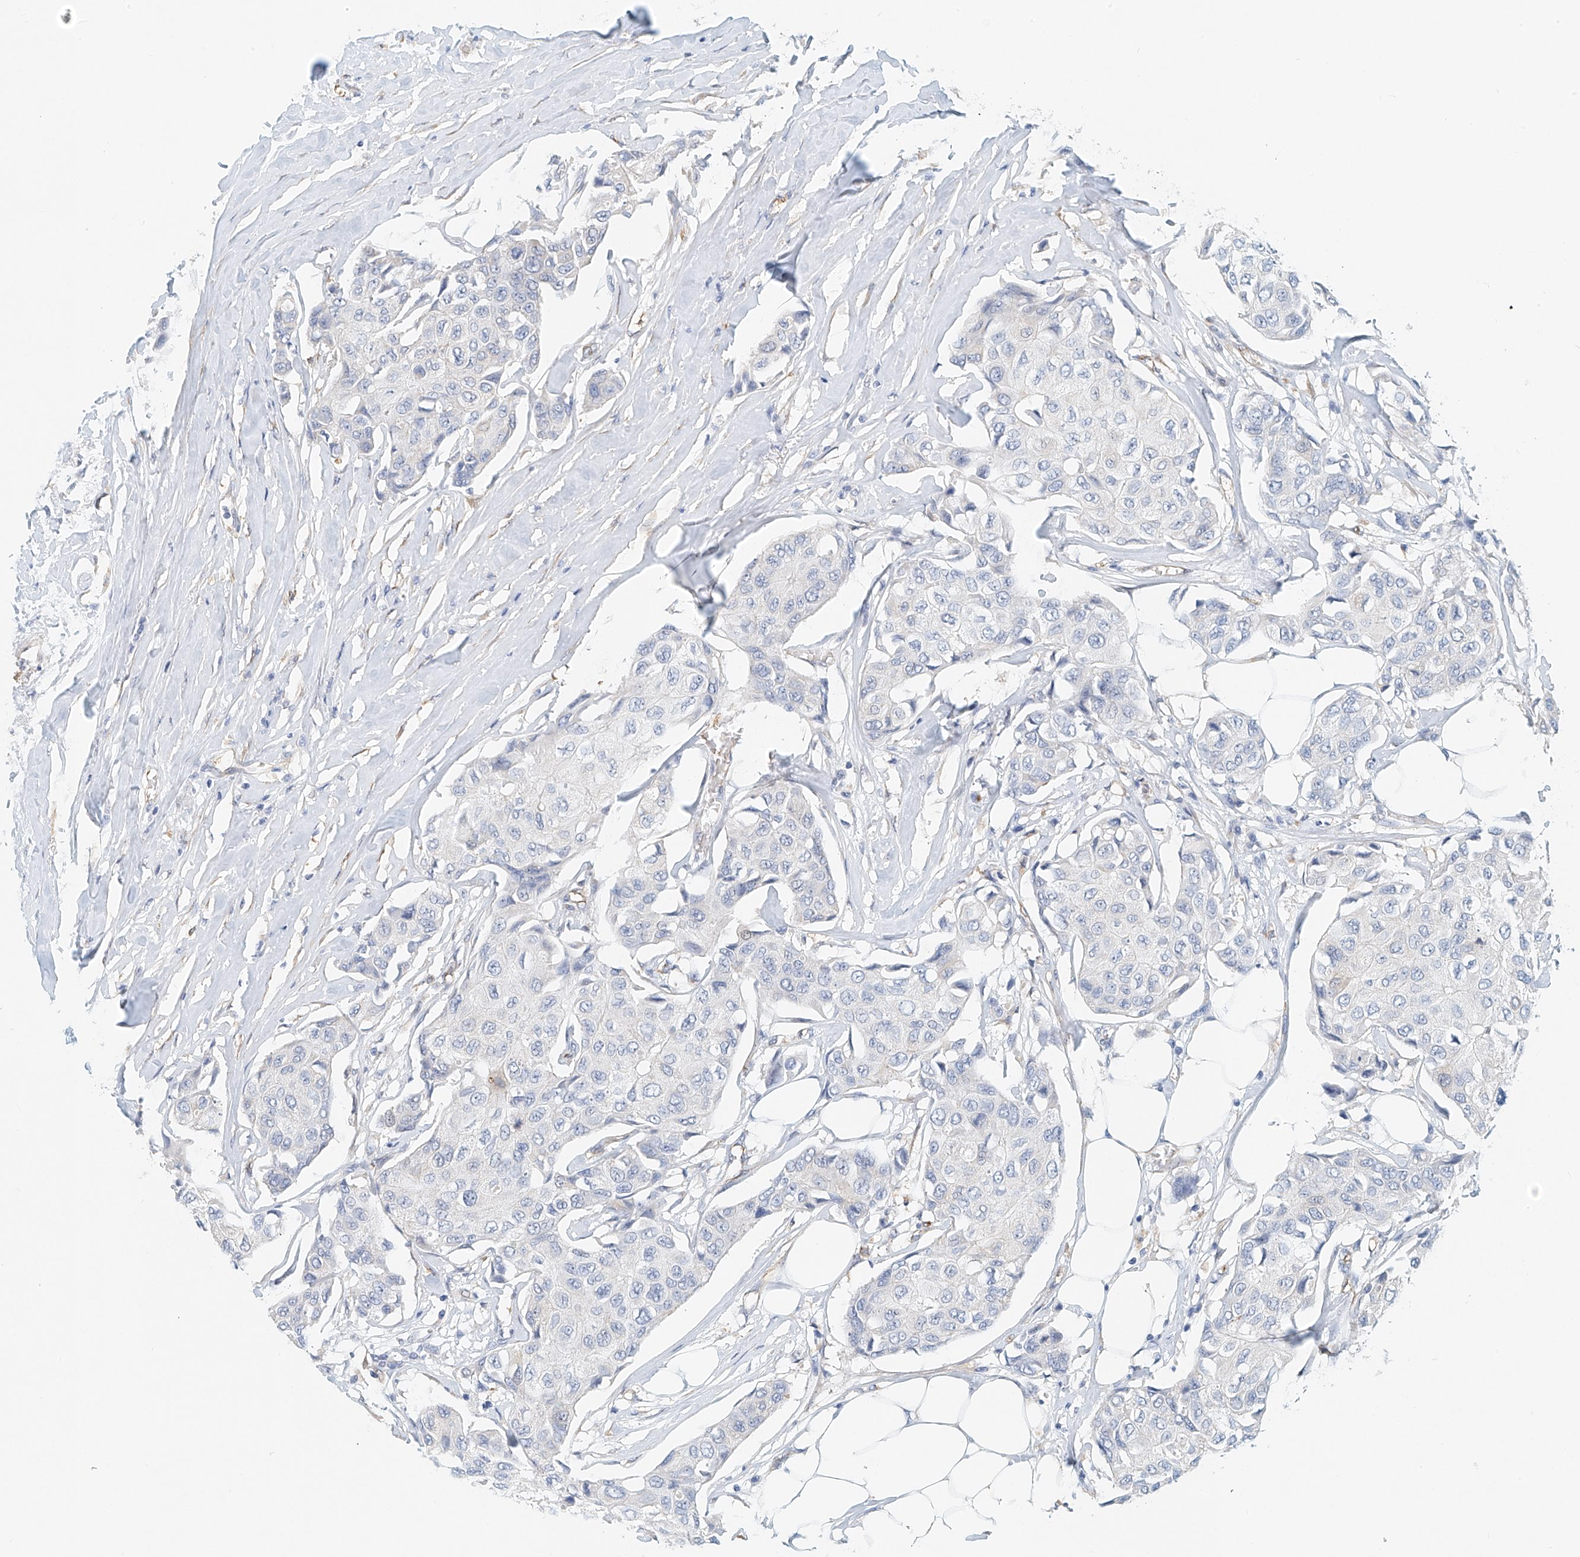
{"staining": {"intensity": "negative", "quantity": "none", "location": "none"}, "tissue": "breast cancer", "cell_type": "Tumor cells", "image_type": "cancer", "snomed": [{"axis": "morphology", "description": "Duct carcinoma"}, {"axis": "topography", "description": "Breast"}], "caption": "Immunohistochemical staining of breast infiltrating ductal carcinoma reveals no significant expression in tumor cells.", "gene": "ARHGAP28", "patient": {"sex": "female", "age": 80}}